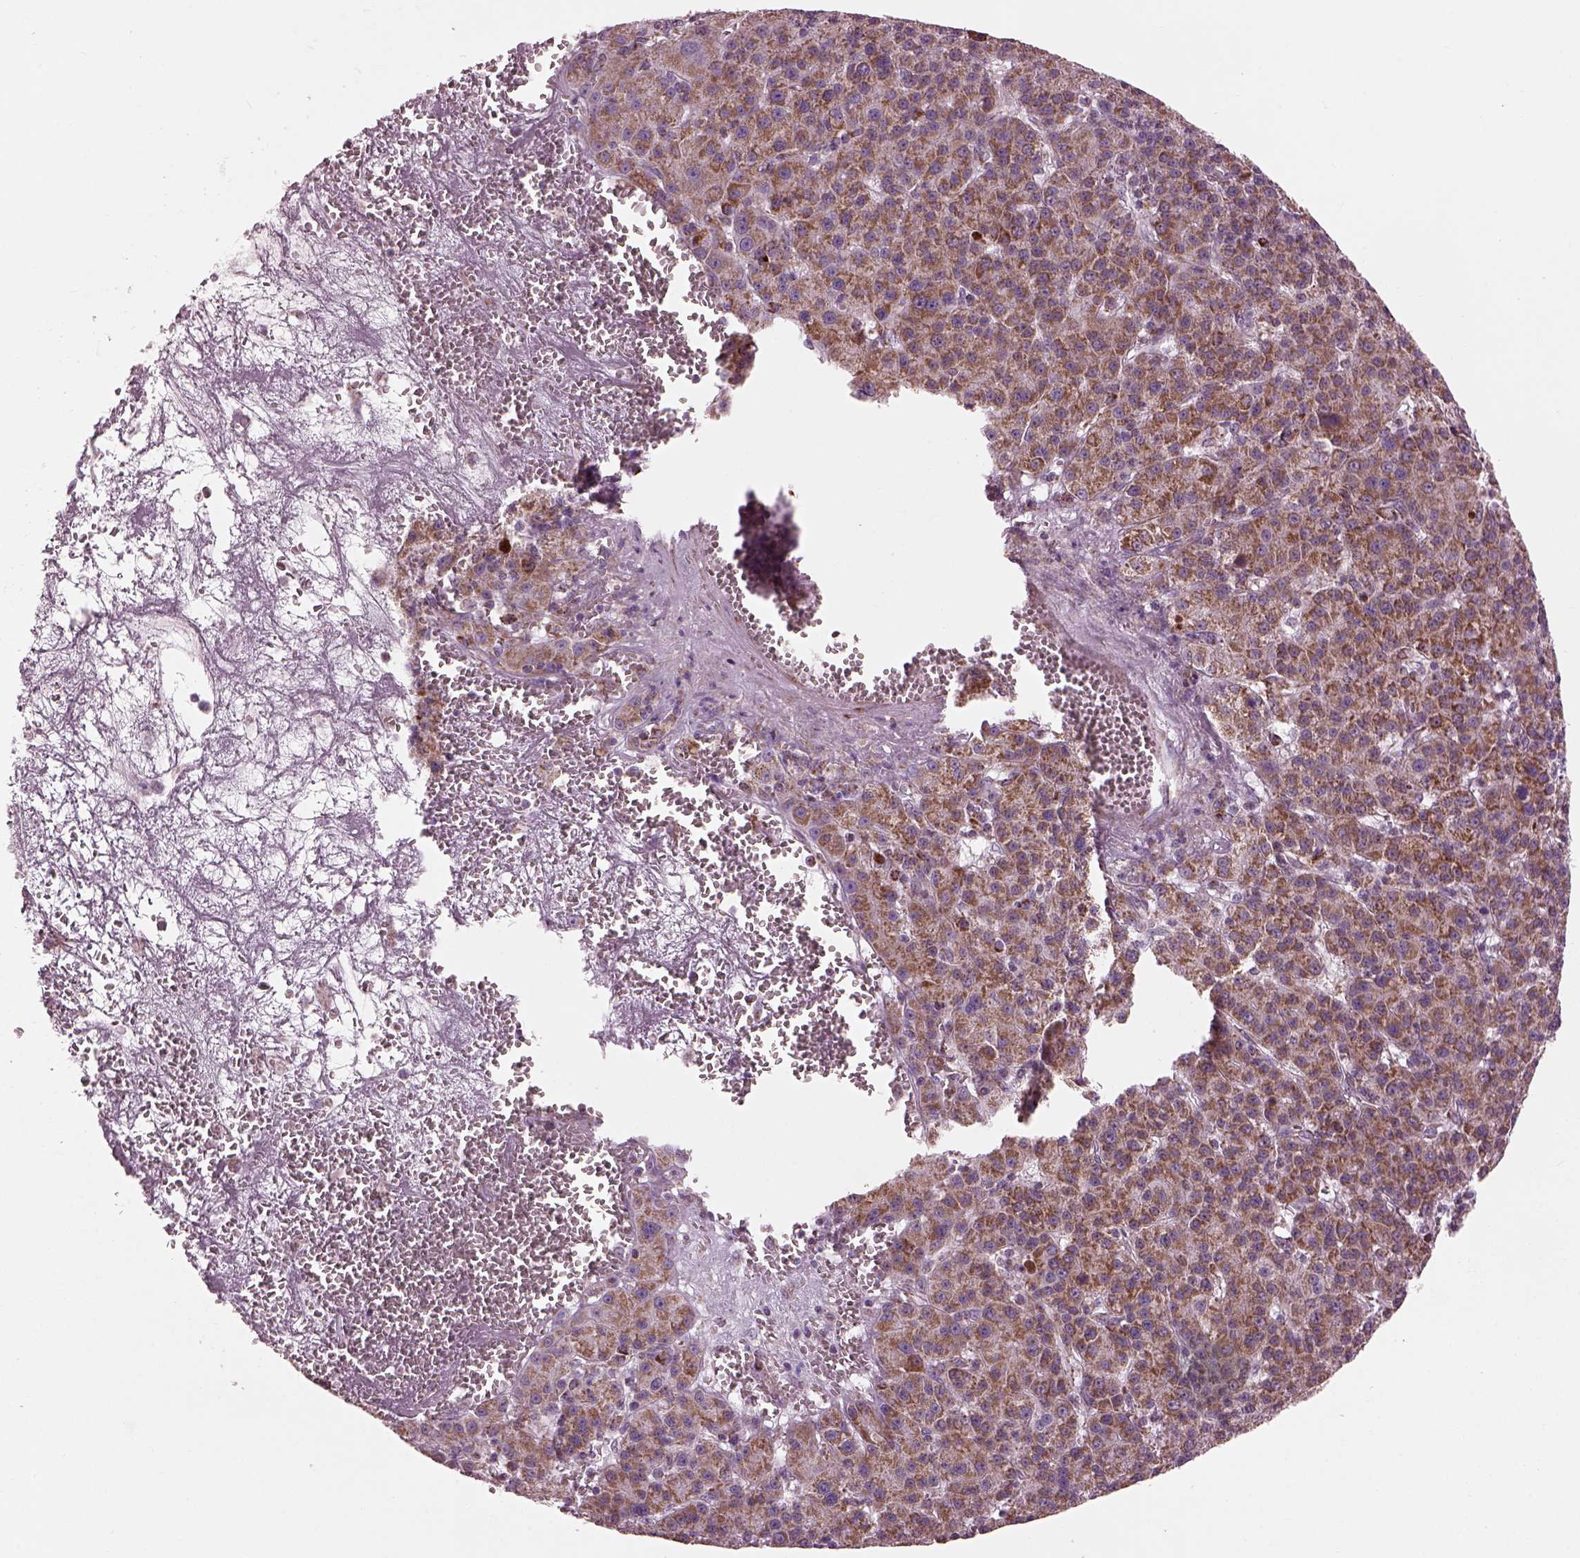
{"staining": {"intensity": "strong", "quantity": ">75%", "location": "cytoplasmic/membranous"}, "tissue": "liver cancer", "cell_type": "Tumor cells", "image_type": "cancer", "snomed": [{"axis": "morphology", "description": "Carcinoma, Hepatocellular, NOS"}, {"axis": "topography", "description": "Liver"}], "caption": "A histopathology image showing strong cytoplasmic/membranous staining in approximately >75% of tumor cells in hepatocellular carcinoma (liver), as visualized by brown immunohistochemical staining.", "gene": "ATP5MF", "patient": {"sex": "female", "age": 60}}